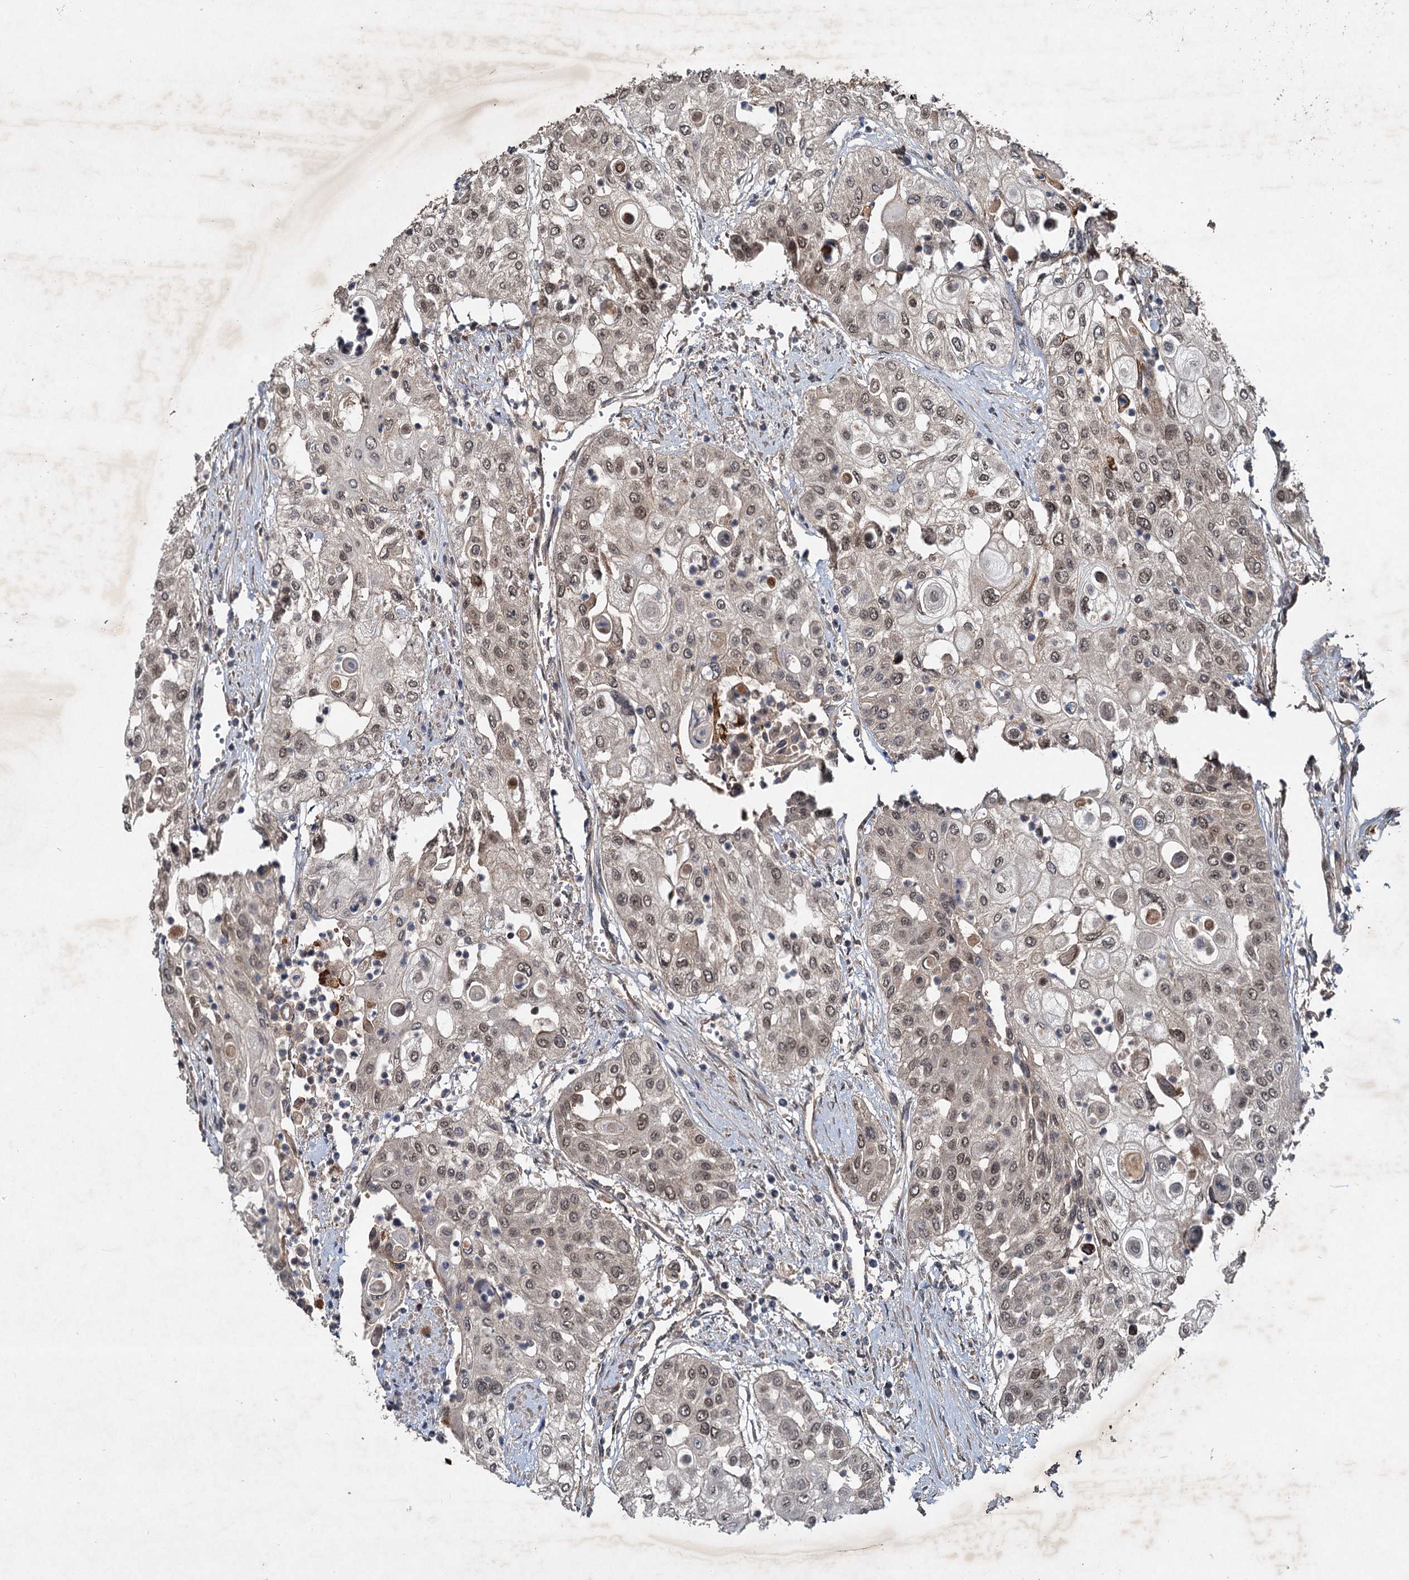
{"staining": {"intensity": "weak", "quantity": ">75%", "location": "nuclear"}, "tissue": "urothelial cancer", "cell_type": "Tumor cells", "image_type": "cancer", "snomed": [{"axis": "morphology", "description": "Urothelial carcinoma, High grade"}, {"axis": "topography", "description": "Urinary bladder"}], "caption": "Tumor cells display low levels of weak nuclear positivity in about >75% of cells in urothelial cancer.", "gene": "RITA1", "patient": {"sex": "female", "age": 79}}